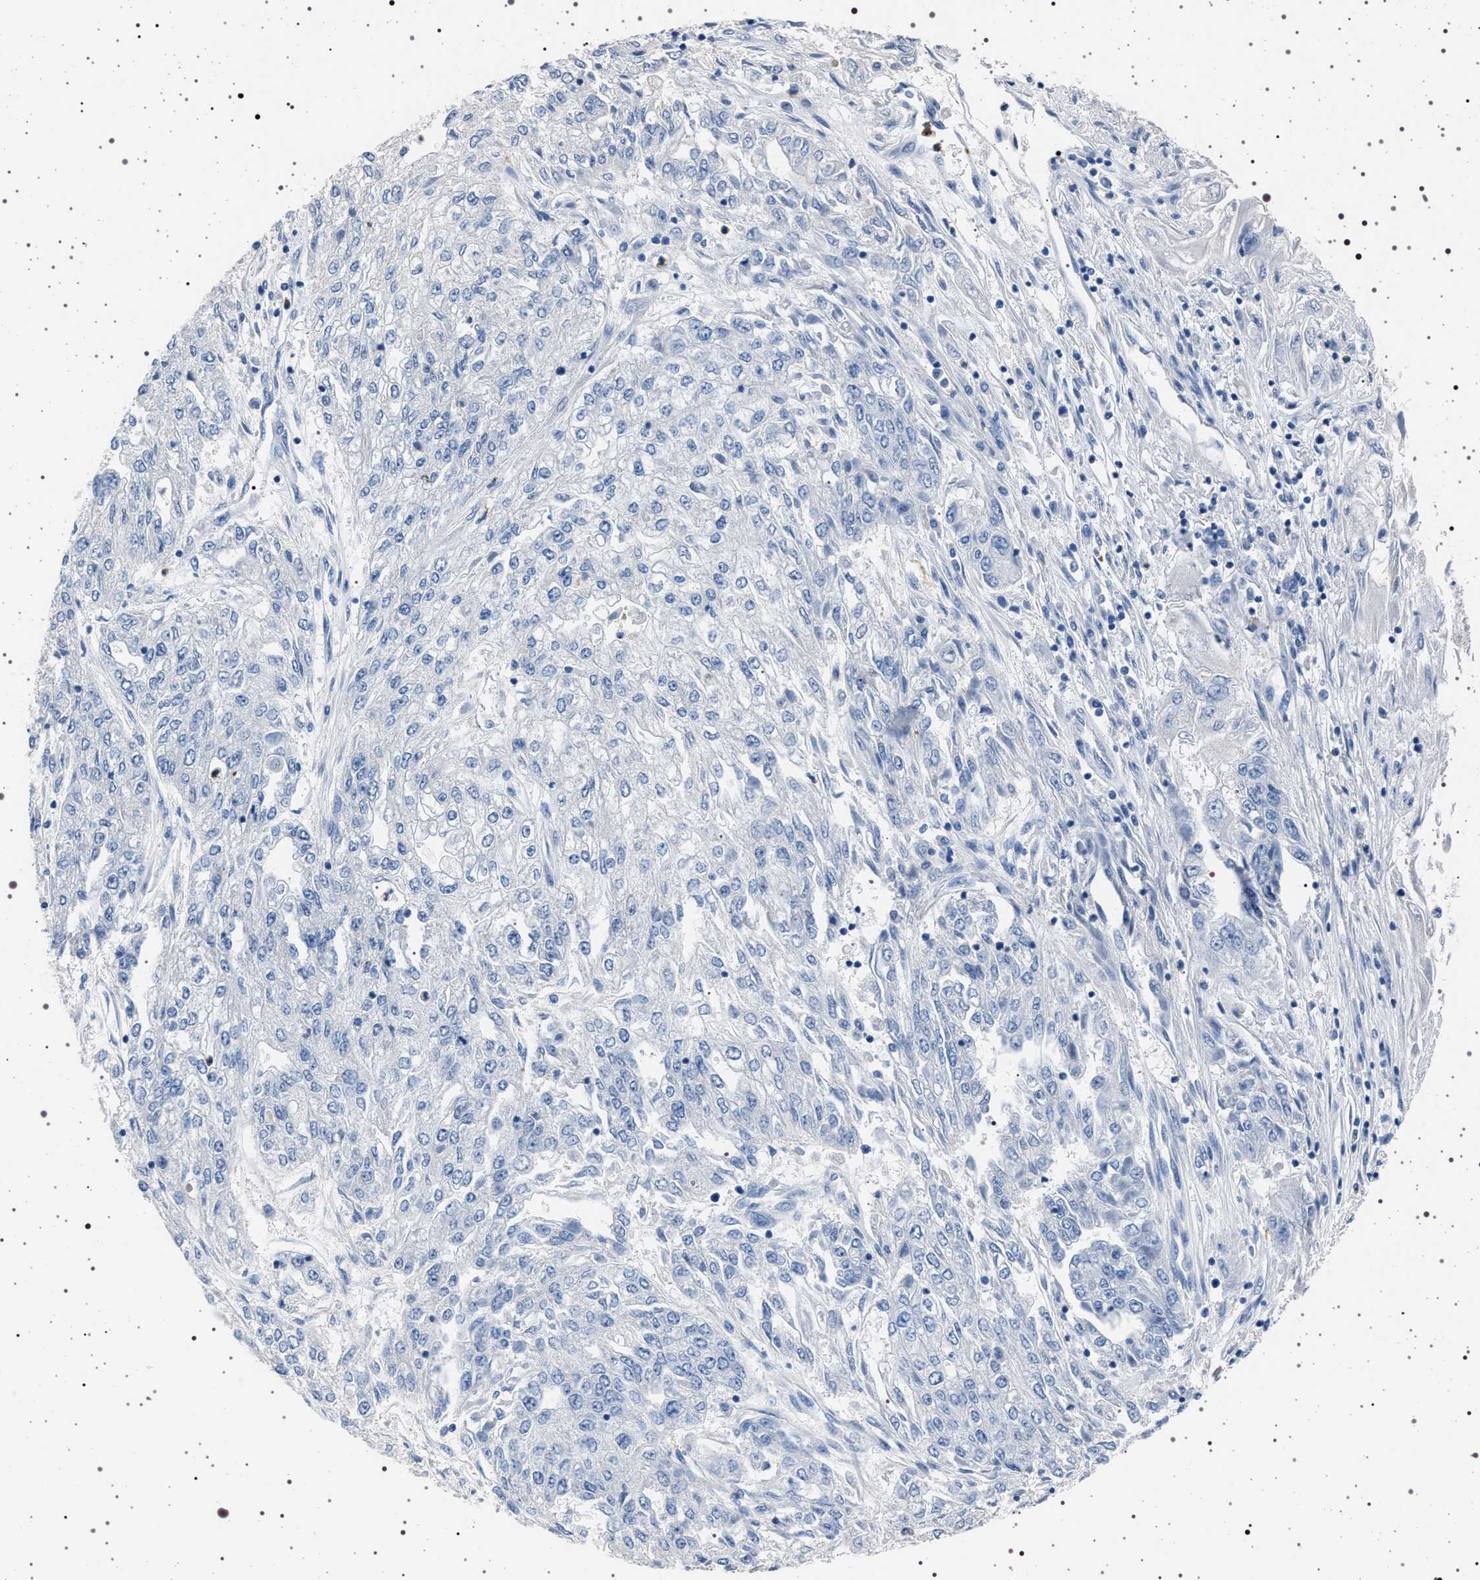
{"staining": {"intensity": "negative", "quantity": "none", "location": "none"}, "tissue": "endometrial cancer", "cell_type": "Tumor cells", "image_type": "cancer", "snomed": [{"axis": "morphology", "description": "Adenocarcinoma, NOS"}, {"axis": "topography", "description": "Endometrium"}], "caption": "The image displays no significant staining in tumor cells of endometrial adenocarcinoma.", "gene": "NAT9", "patient": {"sex": "female", "age": 49}}